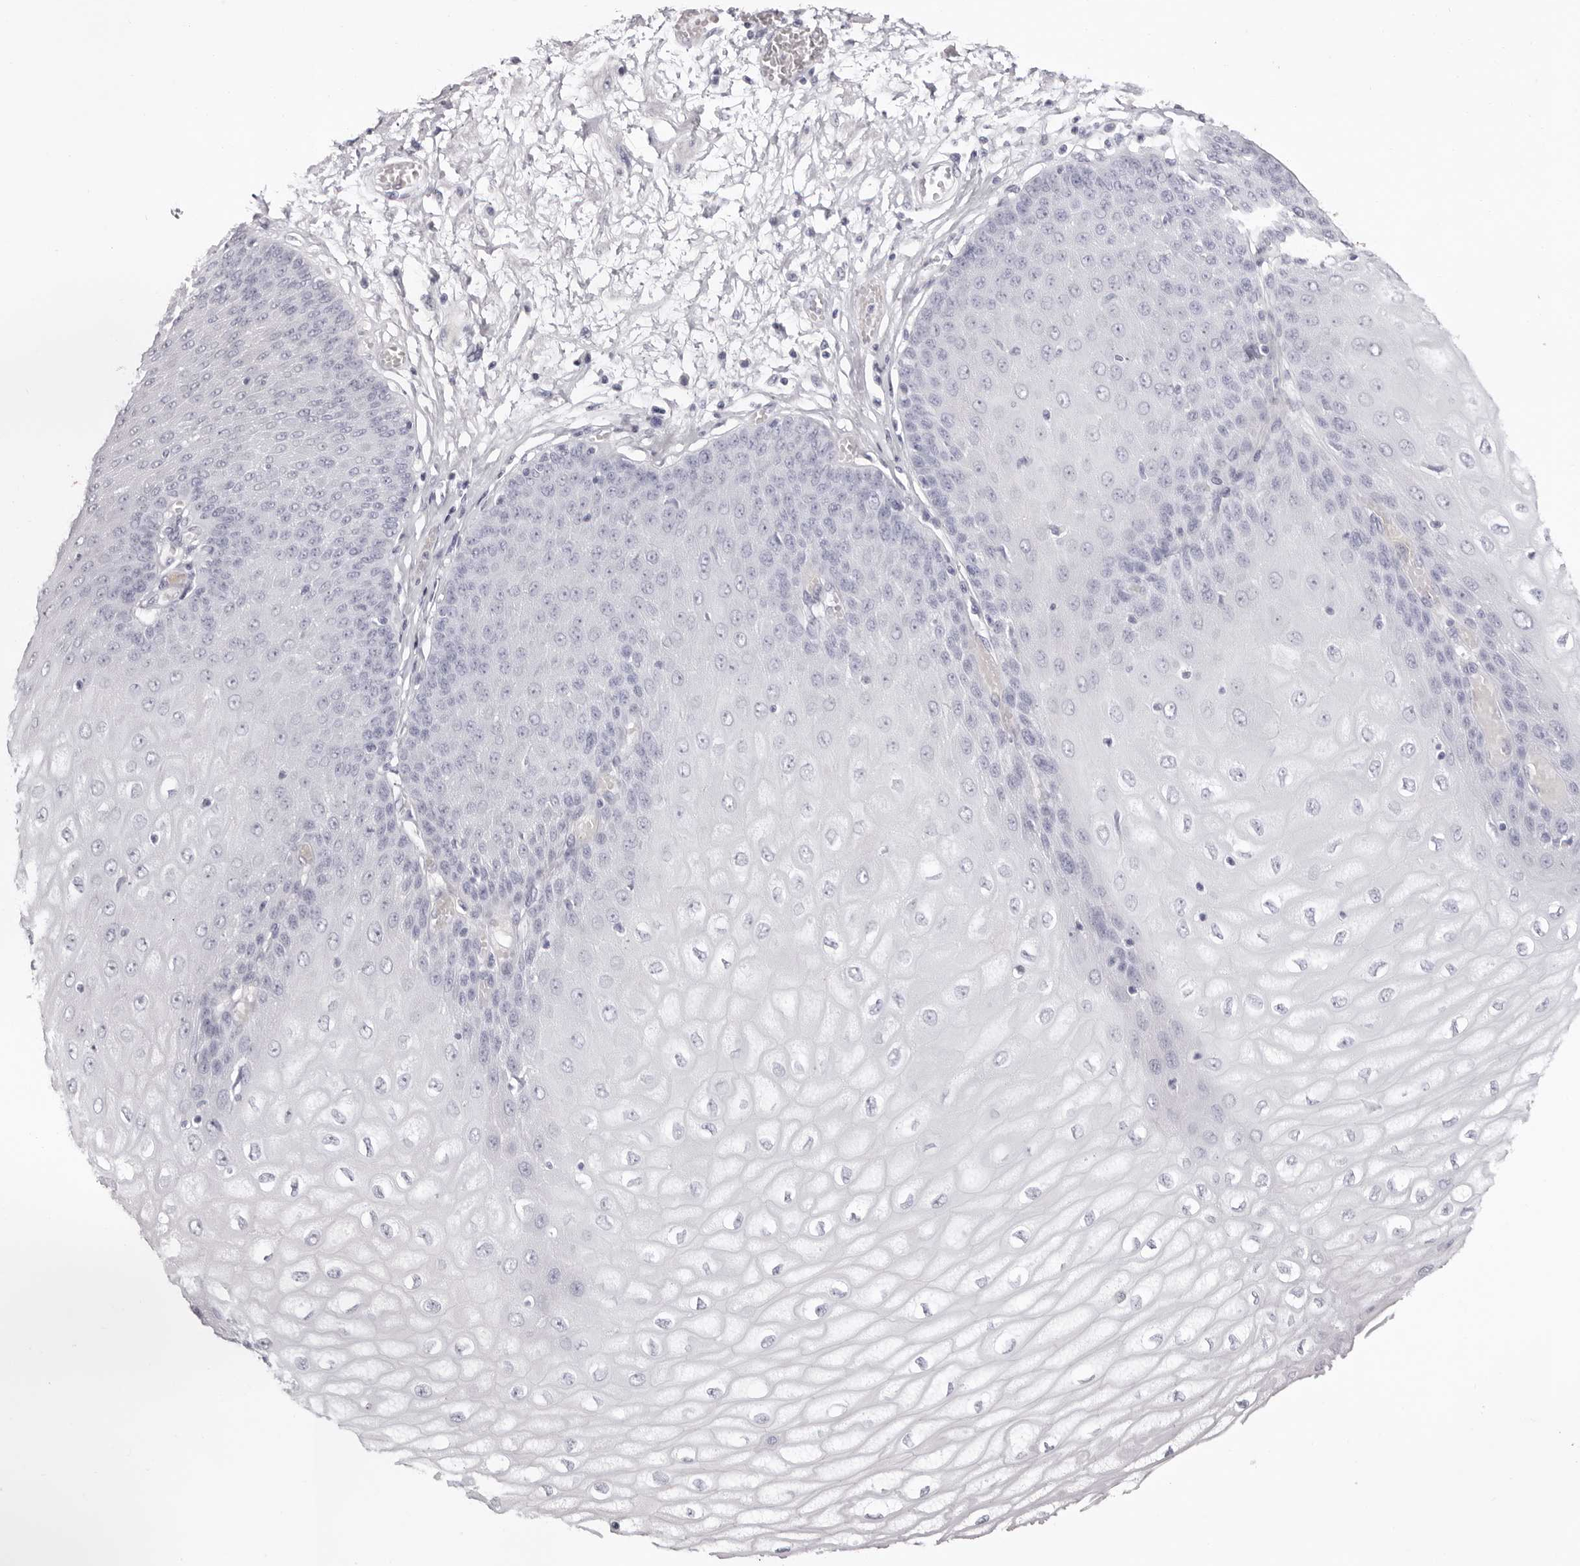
{"staining": {"intensity": "negative", "quantity": "none", "location": "none"}, "tissue": "esophagus", "cell_type": "Squamous epithelial cells", "image_type": "normal", "snomed": [{"axis": "morphology", "description": "Normal tissue, NOS"}, {"axis": "topography", "description": "Esophagus"}], "caption": "There is no significant positivity in squamous epithelial cells of esophagus. (Brightfield microscopy of DAB (3,3'-diaminobenzidine) IHC at high magnification).", "gene": "LPO", "patient": {"sex": "male", "age": 60}}